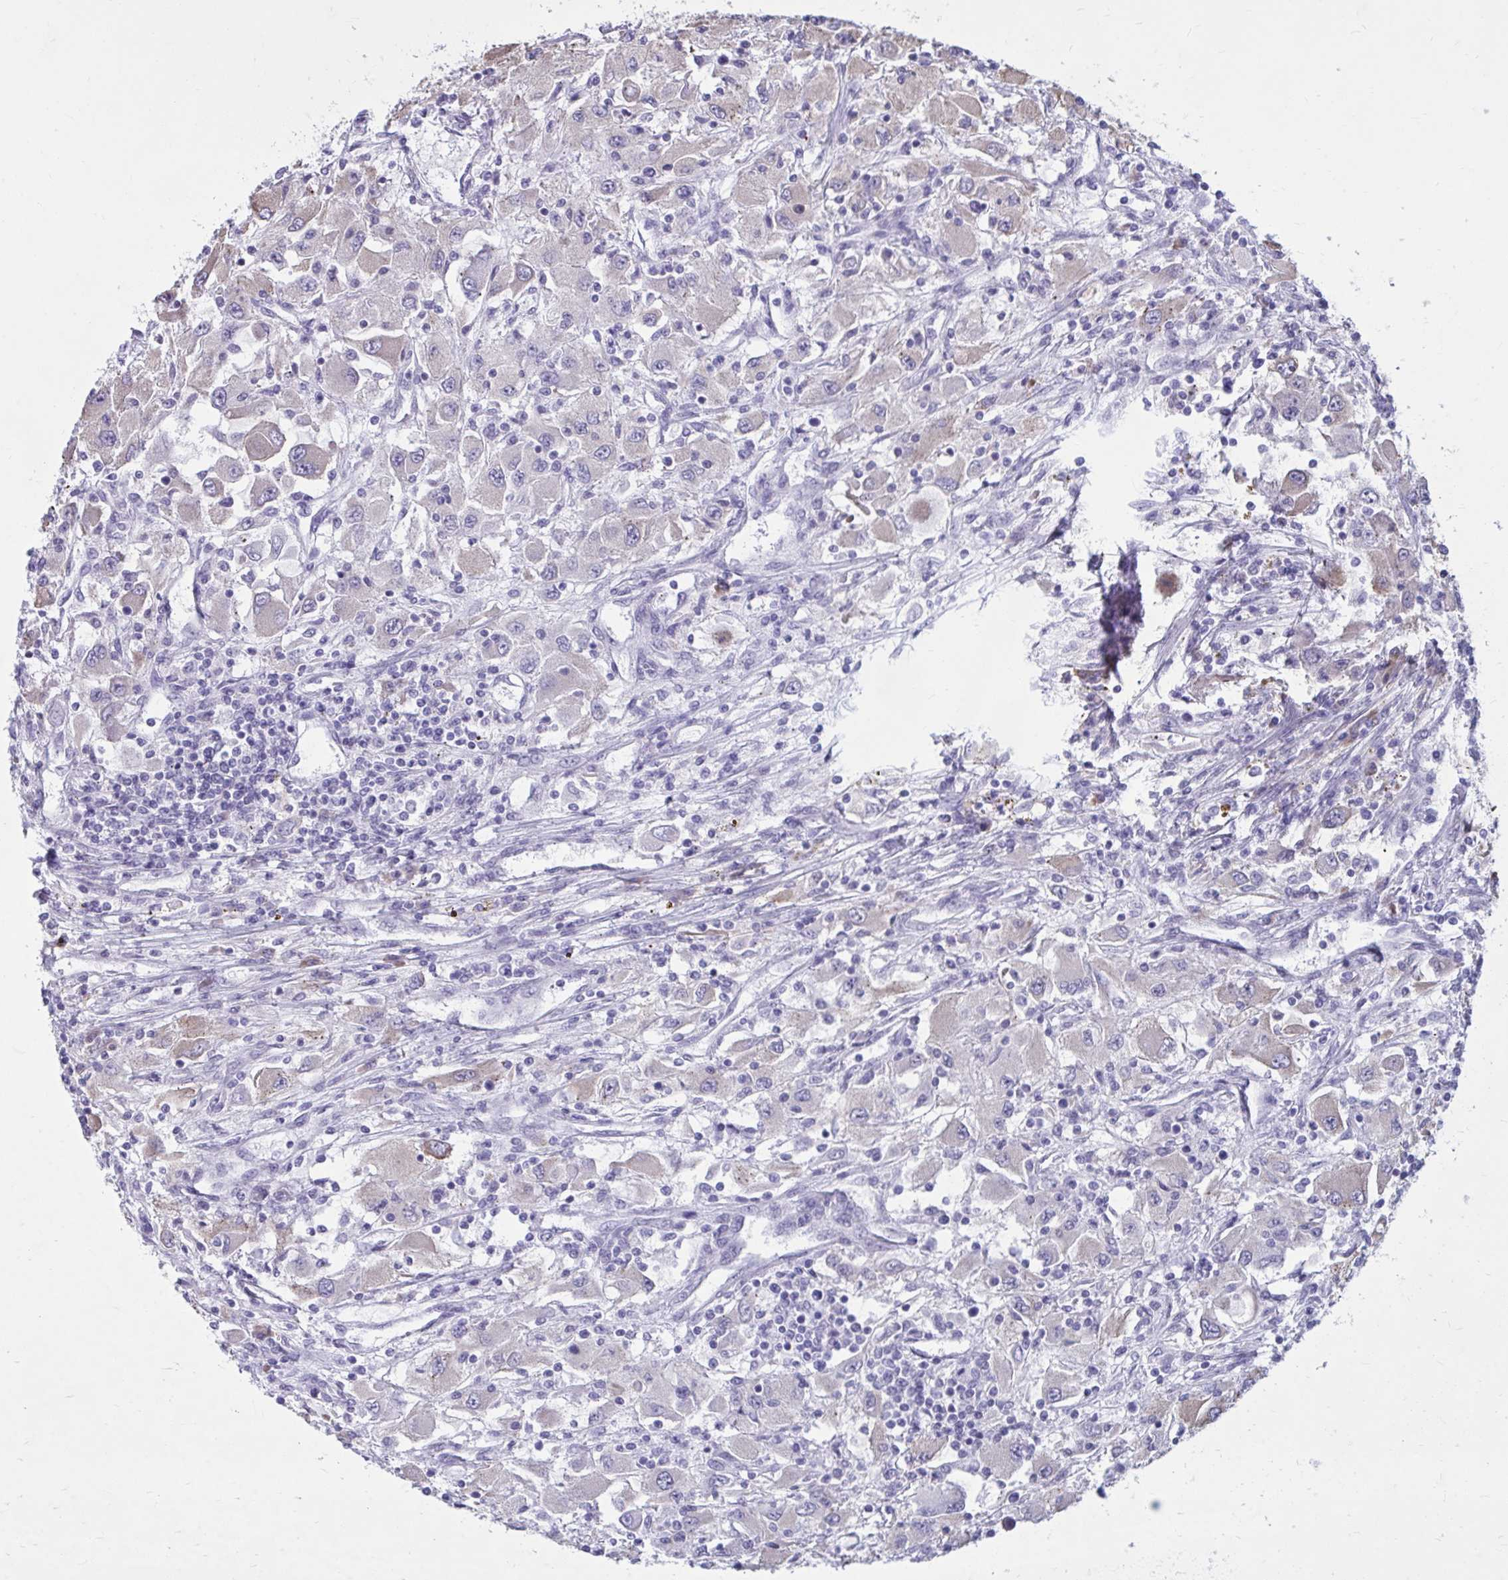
{"staining": {"intensity": "negative", "quantity": "none", "location": "none"}, "tissue": "renal cancer", "cell_type": "Tumor cells", "image_type": "cancer", "snomed": [{"axis": "morphology", "description": "Adenocarcinoma, NOS"}, {"axis": "topography", "description": "Kidney"}], "caption": "Tumor cells show no significant protein expression in adenocarcinoma (renal).", "gene": "PROSER1", "patient": {"sex": "female", "age": 67}}